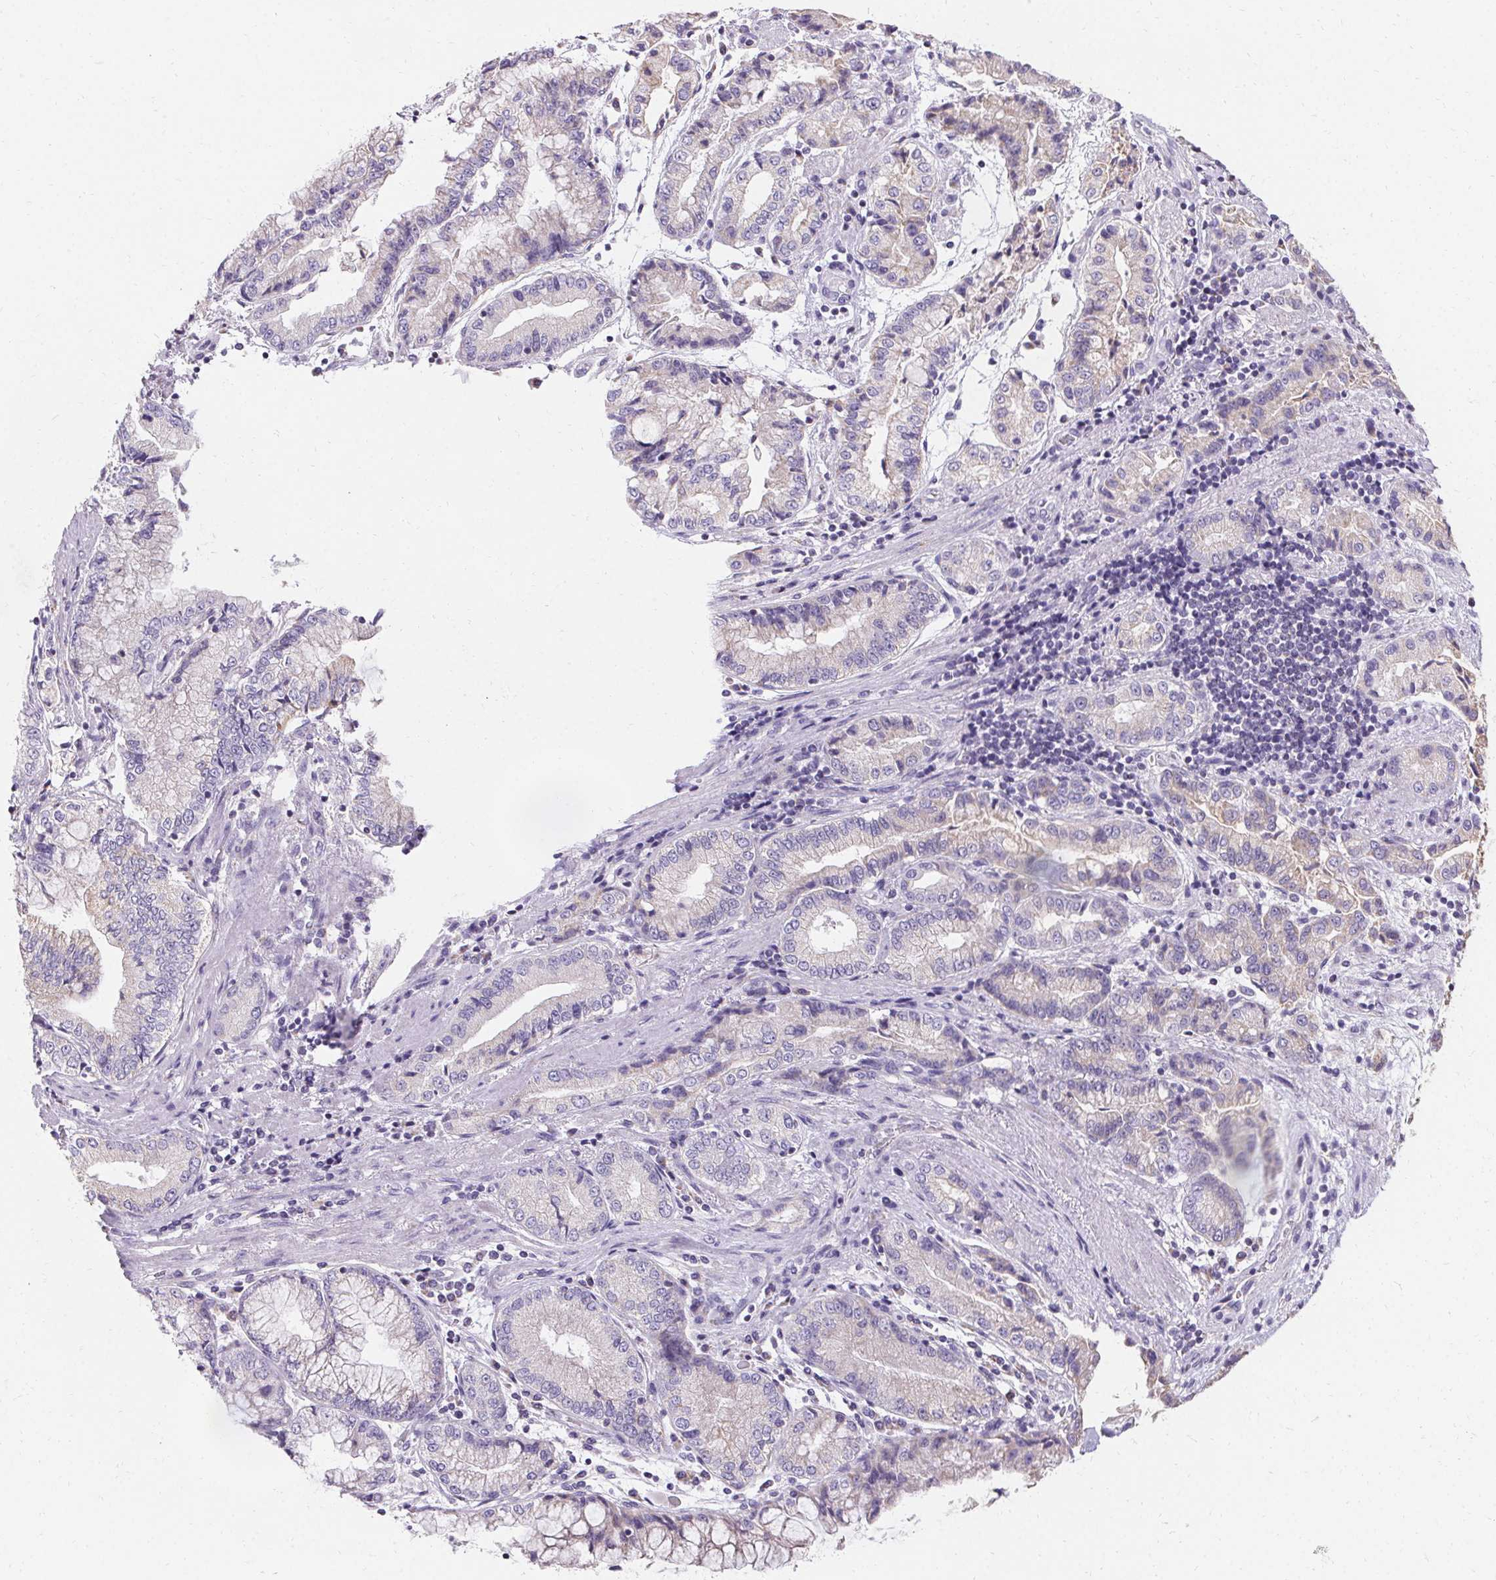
{"staining": {"intensity": "negative", "quantity": "none", "location": "none"}, "tissue": "stomach cancer", "cell_type": "Tumor cells", "image_type": "cancer", "snomed": [{"axis": "morphology", "description": "Adenocarcinoma, NOS"}, {"axis": "topography", "description": "Stomach, upper"}], "caption": "The micrograph shows no significant staining in tumor cells of adenocarcinoma (stomach).", "gene": "ASGR2", "patient": {"sex": "female", "age": 74}}